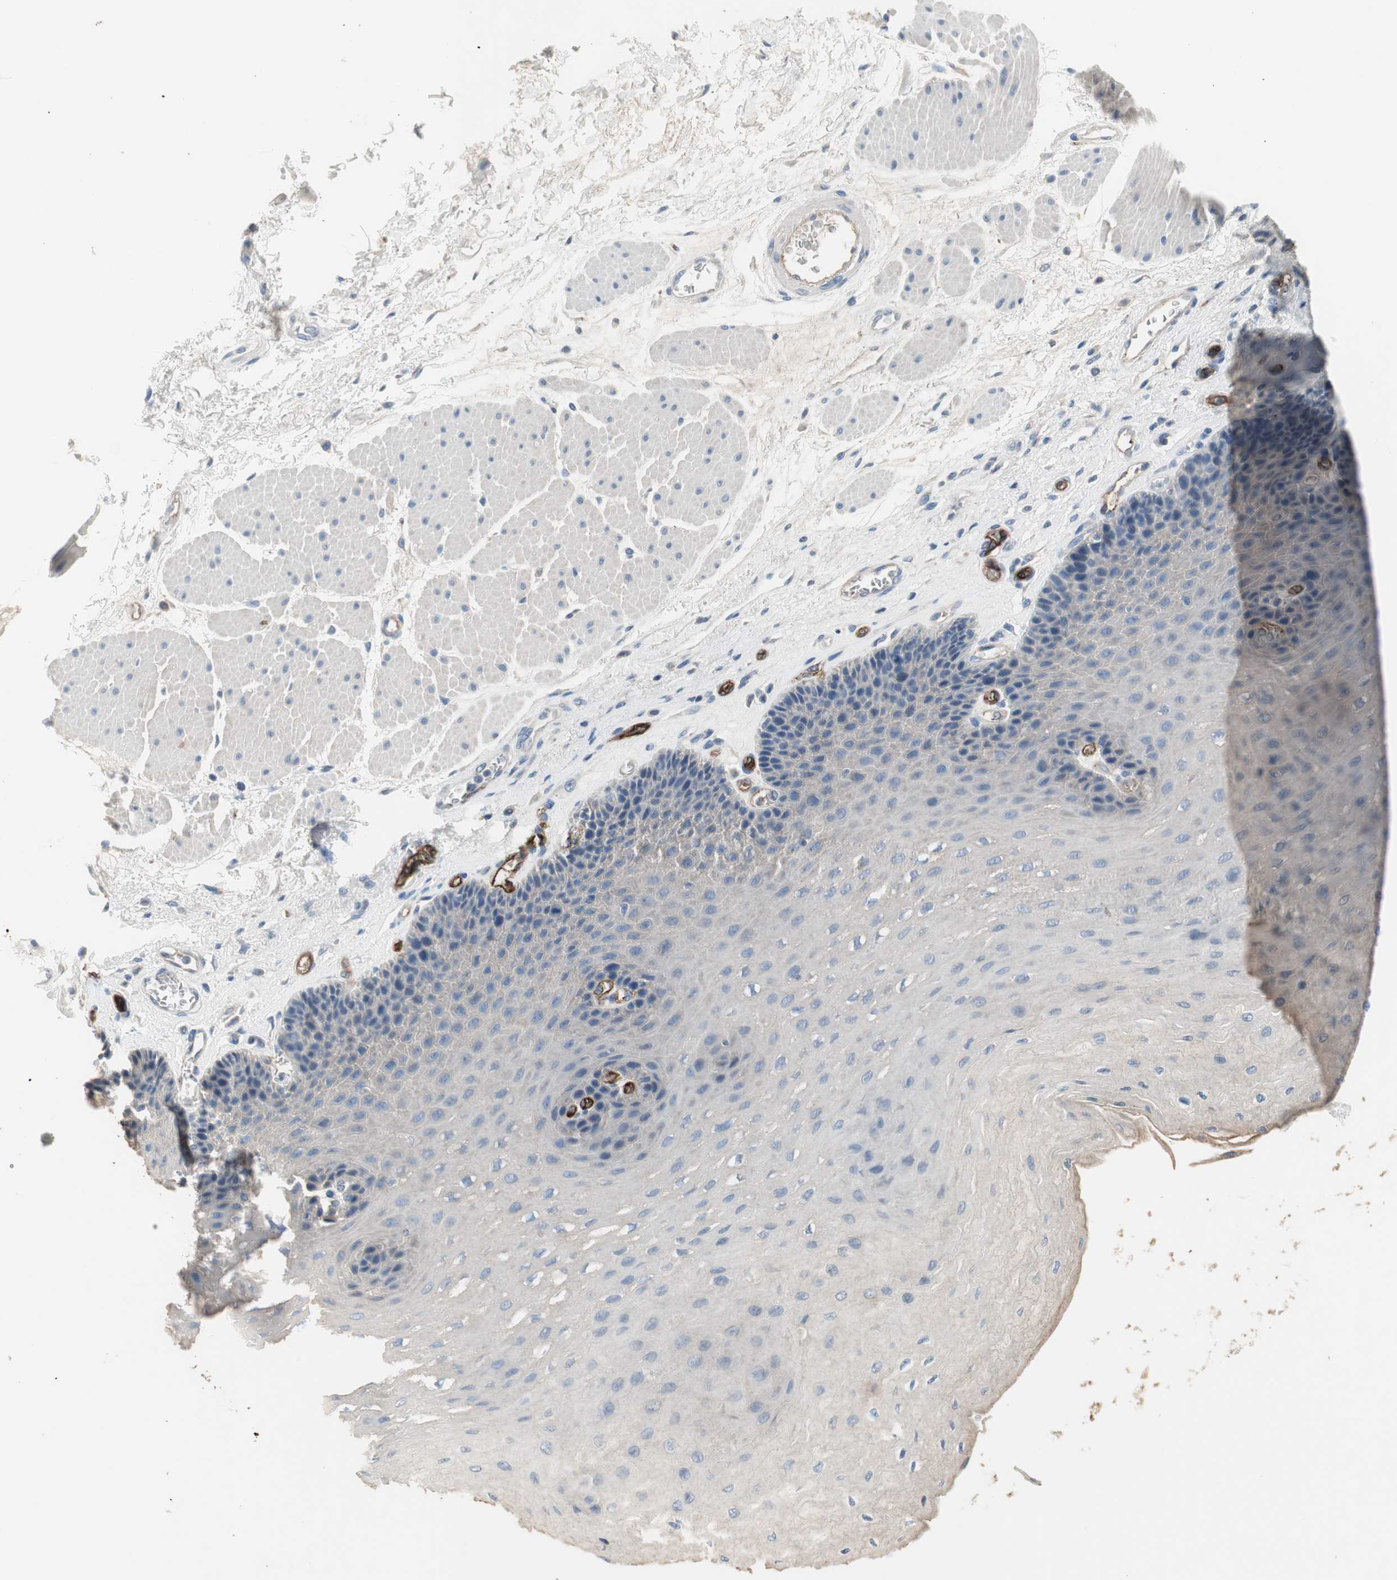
{"staining": {"intensity": "negative", "quantity": "none", "location": "none"}, "tissue": "esophagus", "cell_type": "Squamous epithelial cells", "image_type": "normal", "snomed": [{"axis": "morphology", "description": "Normal tissue, NOS"}, {"axis": "topography", "description": "Esophagus"}], "caption": "Esophagus was stained to show a protein in brown. There is no significant expression in squamous epithelial cells. (Stains: DAB IHC with hematoxylin counter stain, Microscopy: brightfield microscopy at high magnification).", "gene": "ALPL", "patient": {"sex": "female", "age": 72}}